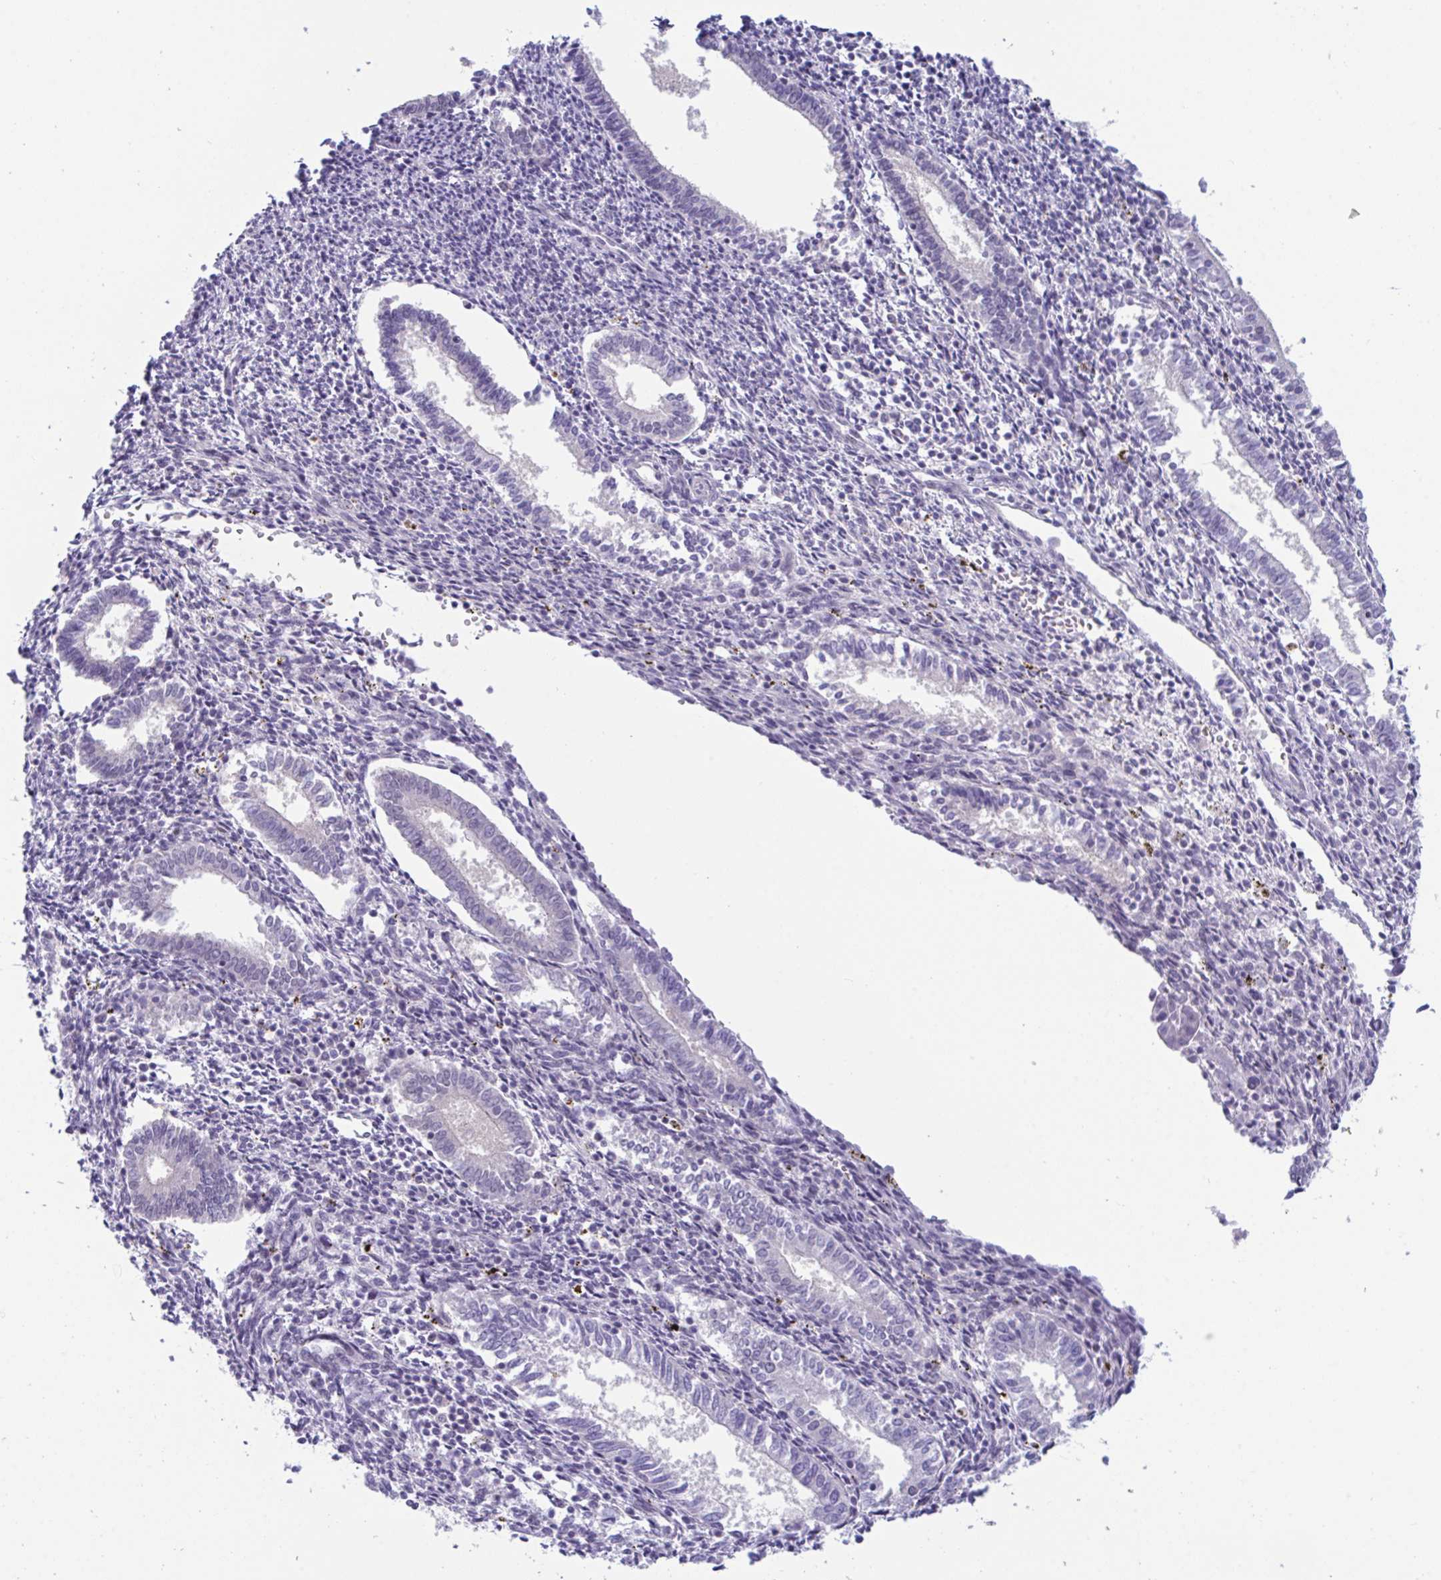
{"staining": {"intensity": "negative", "quantity": "none", "location": "none"}, "tissue": "endometrium", "cell_type": "Cells in endometrial stroma", "image_type": "normal", "snomed": [{"axis": "morphology", "description": "Normal tissue, NOS"}, {"axis": "topography", "description": "Endometrium"}], "caption": "There is no significant expression in cells in endometrial stroma of endometrium. The staining was performed using DAB (3,3'-diaminobenzidine) to visualize the protein expression in brown, while the nuclei were stained in blue with hematoxylin (Magnification: 20x).", "gene": "USP35", "patient": {"sex": "female", "age": 41}}